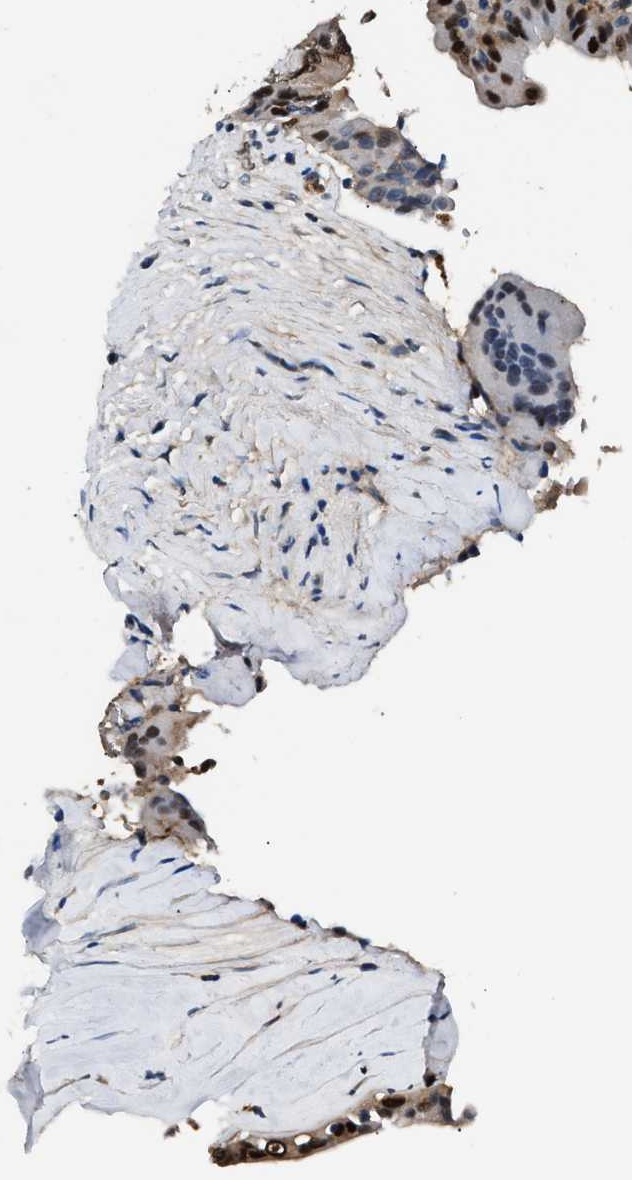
{"staining": {"intensity": "strong", "quantity": "25%-75%", "location": "nuclear"}, "tissue": "thyroid cancer", "cell_type": "Tumor cells", "image_type": "cancer", "snomed": [{"axis": "morphology", "description": "Papillary adenocarcinoma, NOS"}, {"axis": "topography", "description": "Thyroid gland"}], "caption": "Protein staining by immunohistochemistry exhibits strong nuclear expression in about 25%-75% of tumor cells in thyroid cancer (papillary adenocarcinoma).", "gene": "PPA1", "patient": {"sex": "male", "age": 33}}